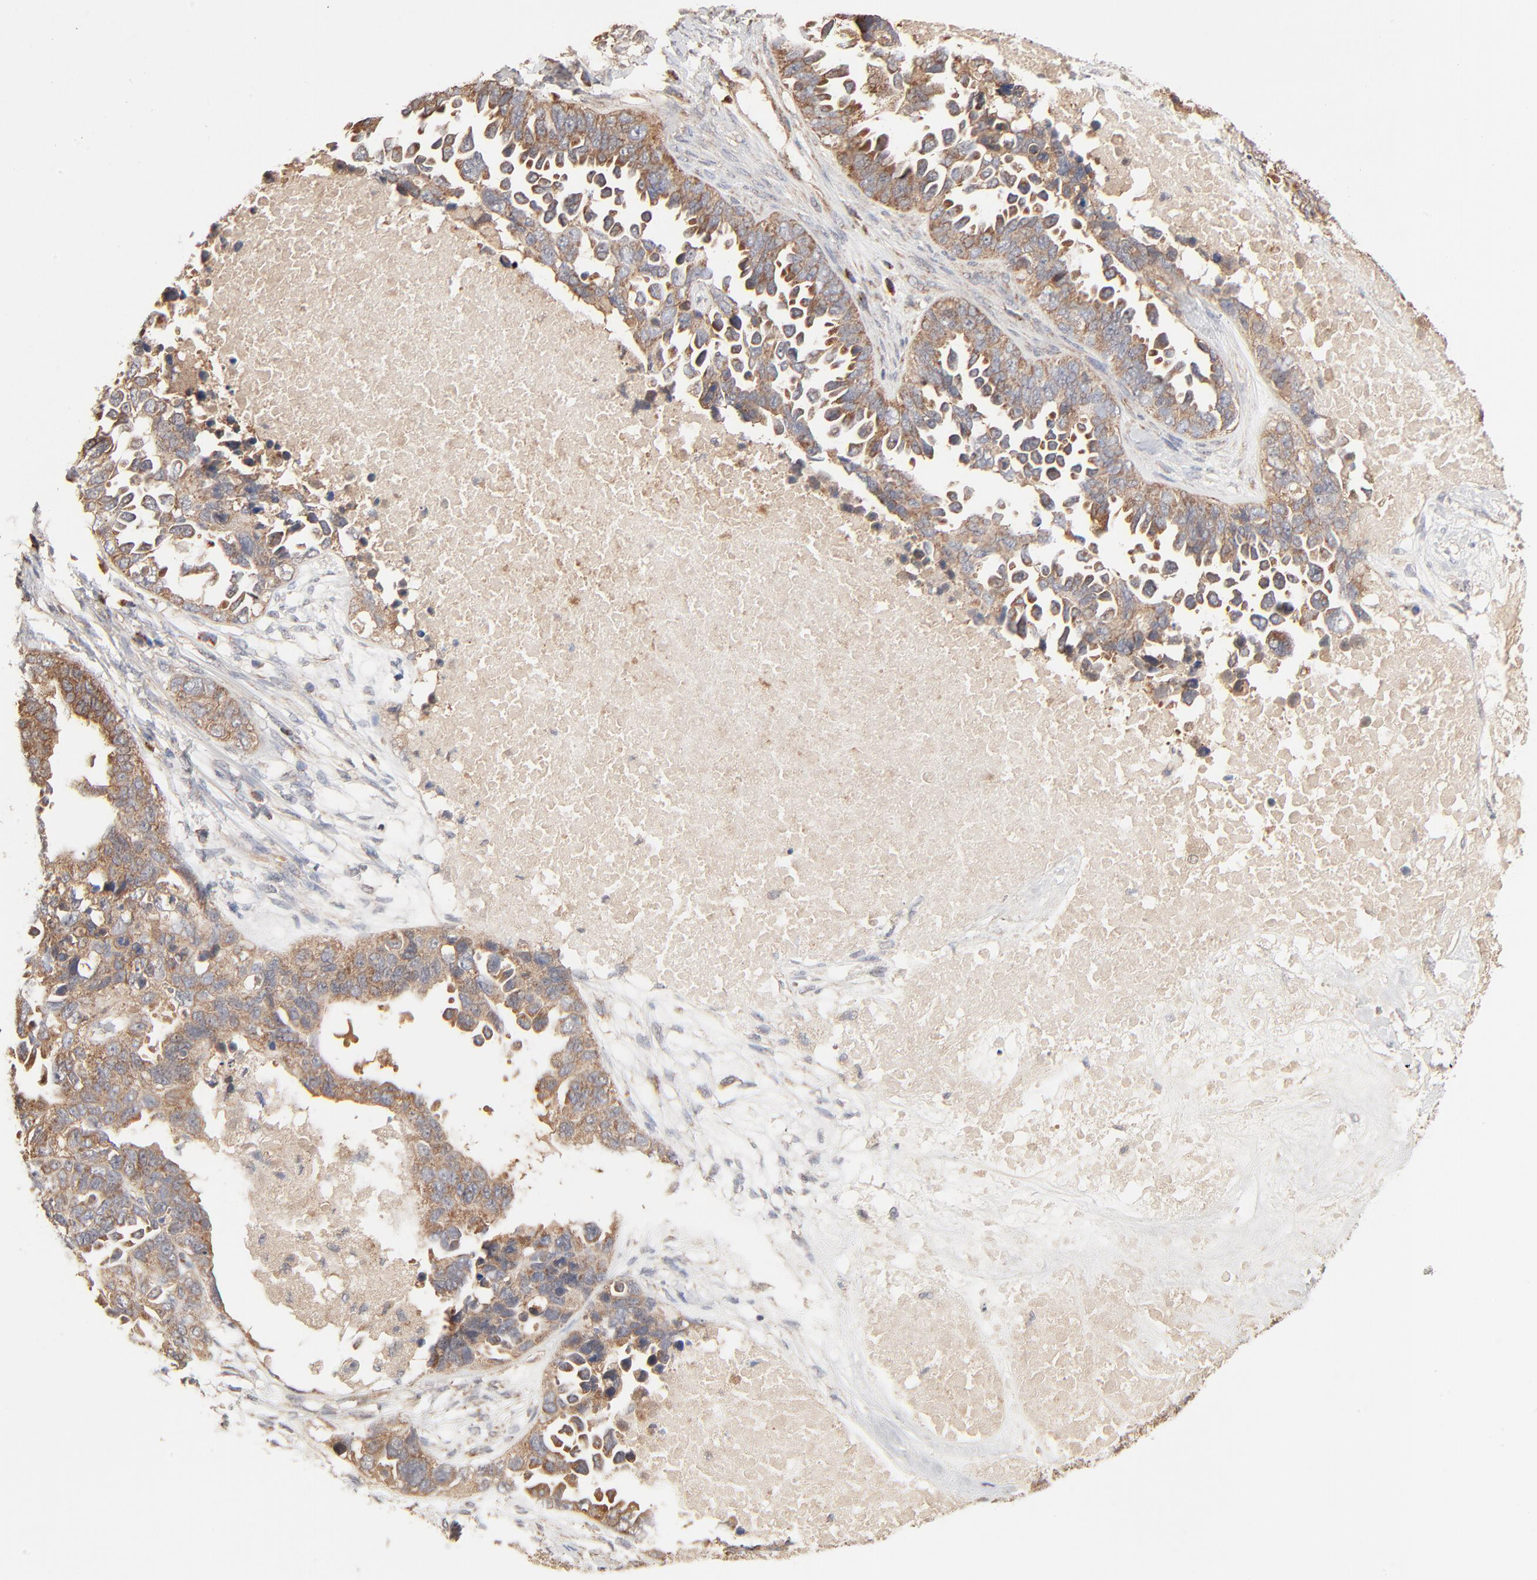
{"staining": {"intensity": "moderate", "quantity": ">75%", "location": "cytoplasmic/membranous"}, "tissue": "ovarian cancer", "cell_type": "Tumor cells", "image_type": "cancer", "snomed": [{"axis": "morphology", "description": "Cystadenocarcinoma, serous, NOS"}, {"axis": "topography", "description": "Ovary"}], "caption": "Protein expression analysis of ovarian serous cystadenocarcinoma shows moderate cytoplasmic/membranous staining in about >75% of tumor cells.", "gene": "ABLIM3", "patient": {"sex": "female", "age": 82}}